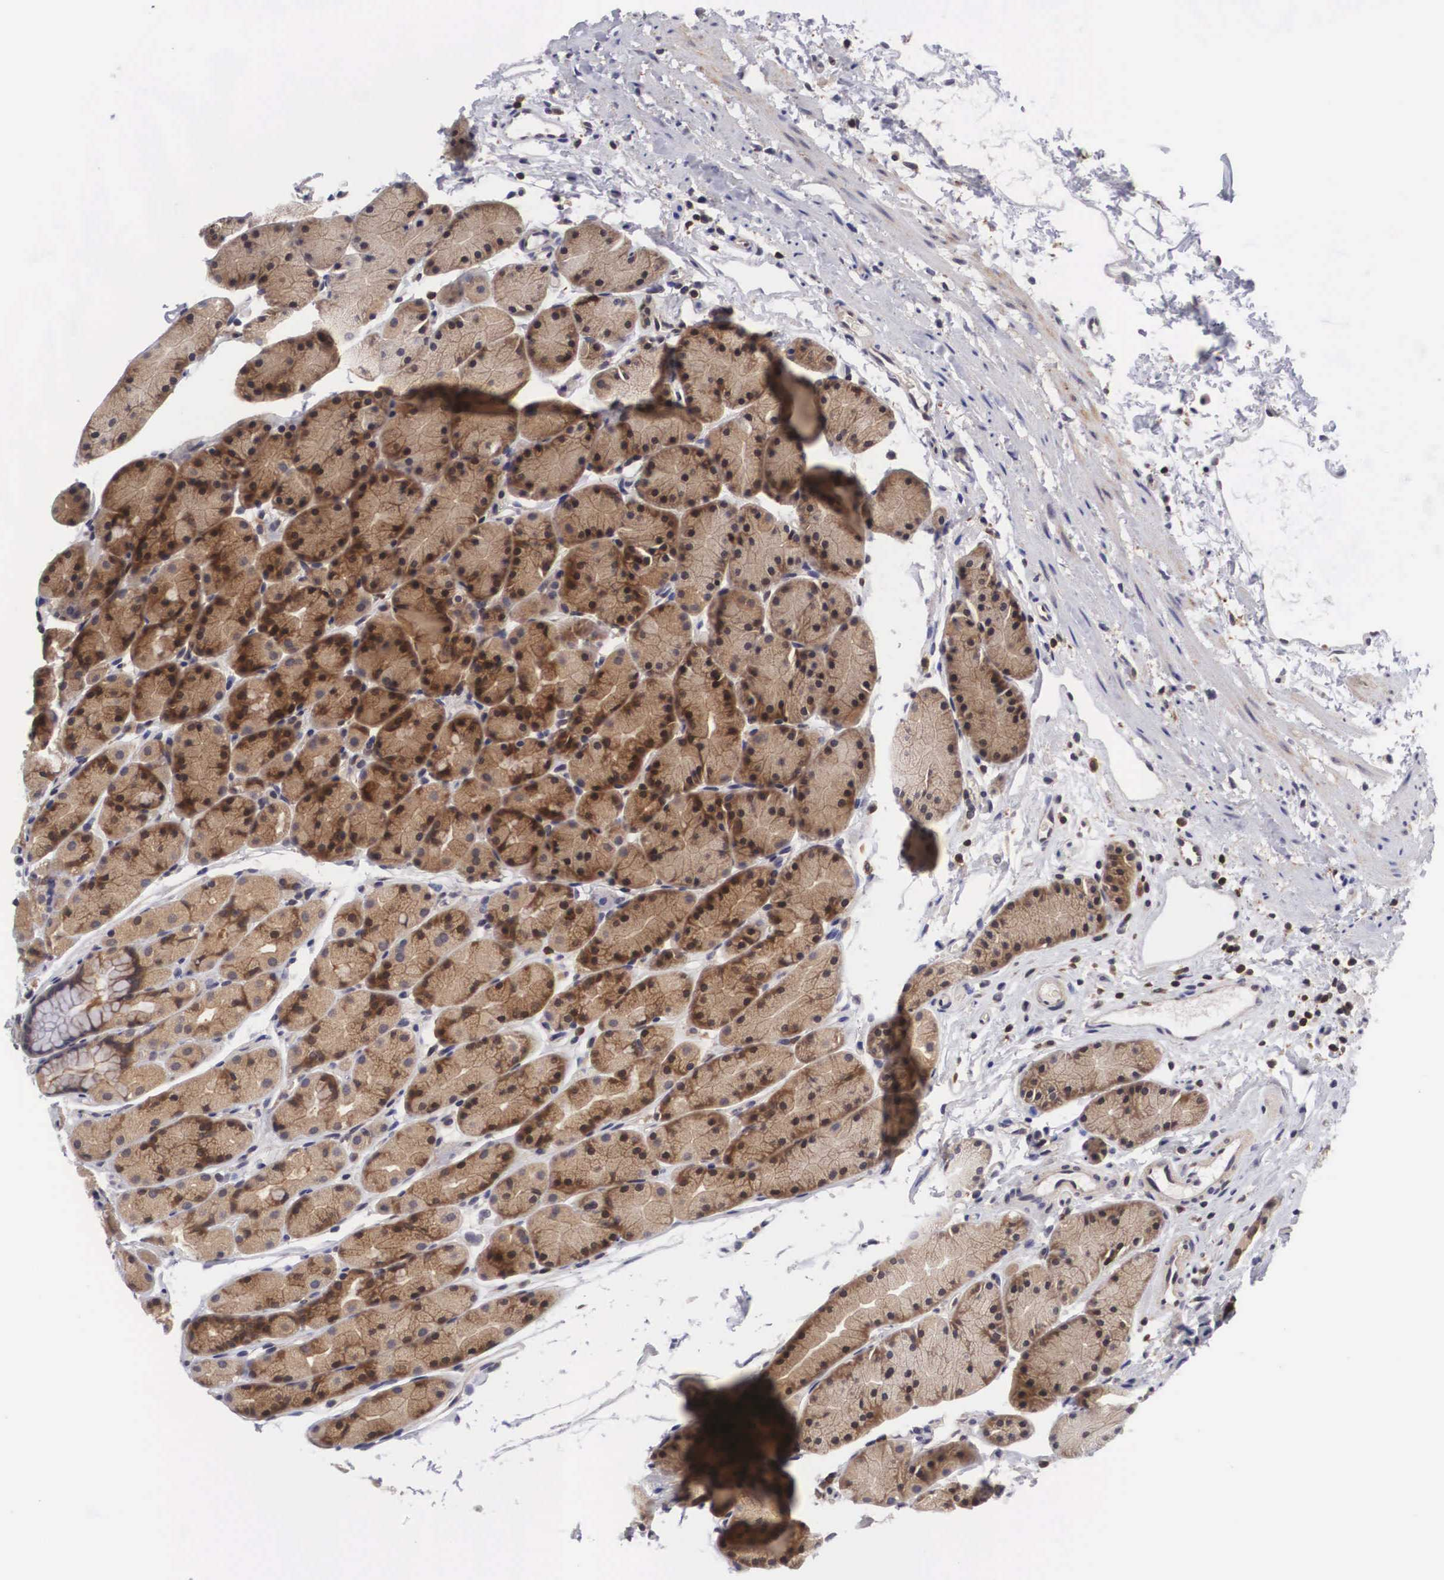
{"staining": {"intensity": "strong", "quantity": ">75%", "location": "cytoplasmic/membranous,nuclear"}, "tissue": "stomach", "cell_type": "Glandular cells", "image_type": "normal", "snomed": [{"axis": "morphology", "description": "Adenocarcinoma, NOS"}, {"axis": "topography", "description": "Stomach, upper"}], "caption": "Normal stomach displays strong cytoplasmic/membranous,nuclear staining in approximately >75% of glandular cells (IHC, brightfield microscopy, high magnification)..", "gene": "ADSL", "patient": {"sex": "male", "age": 47}}